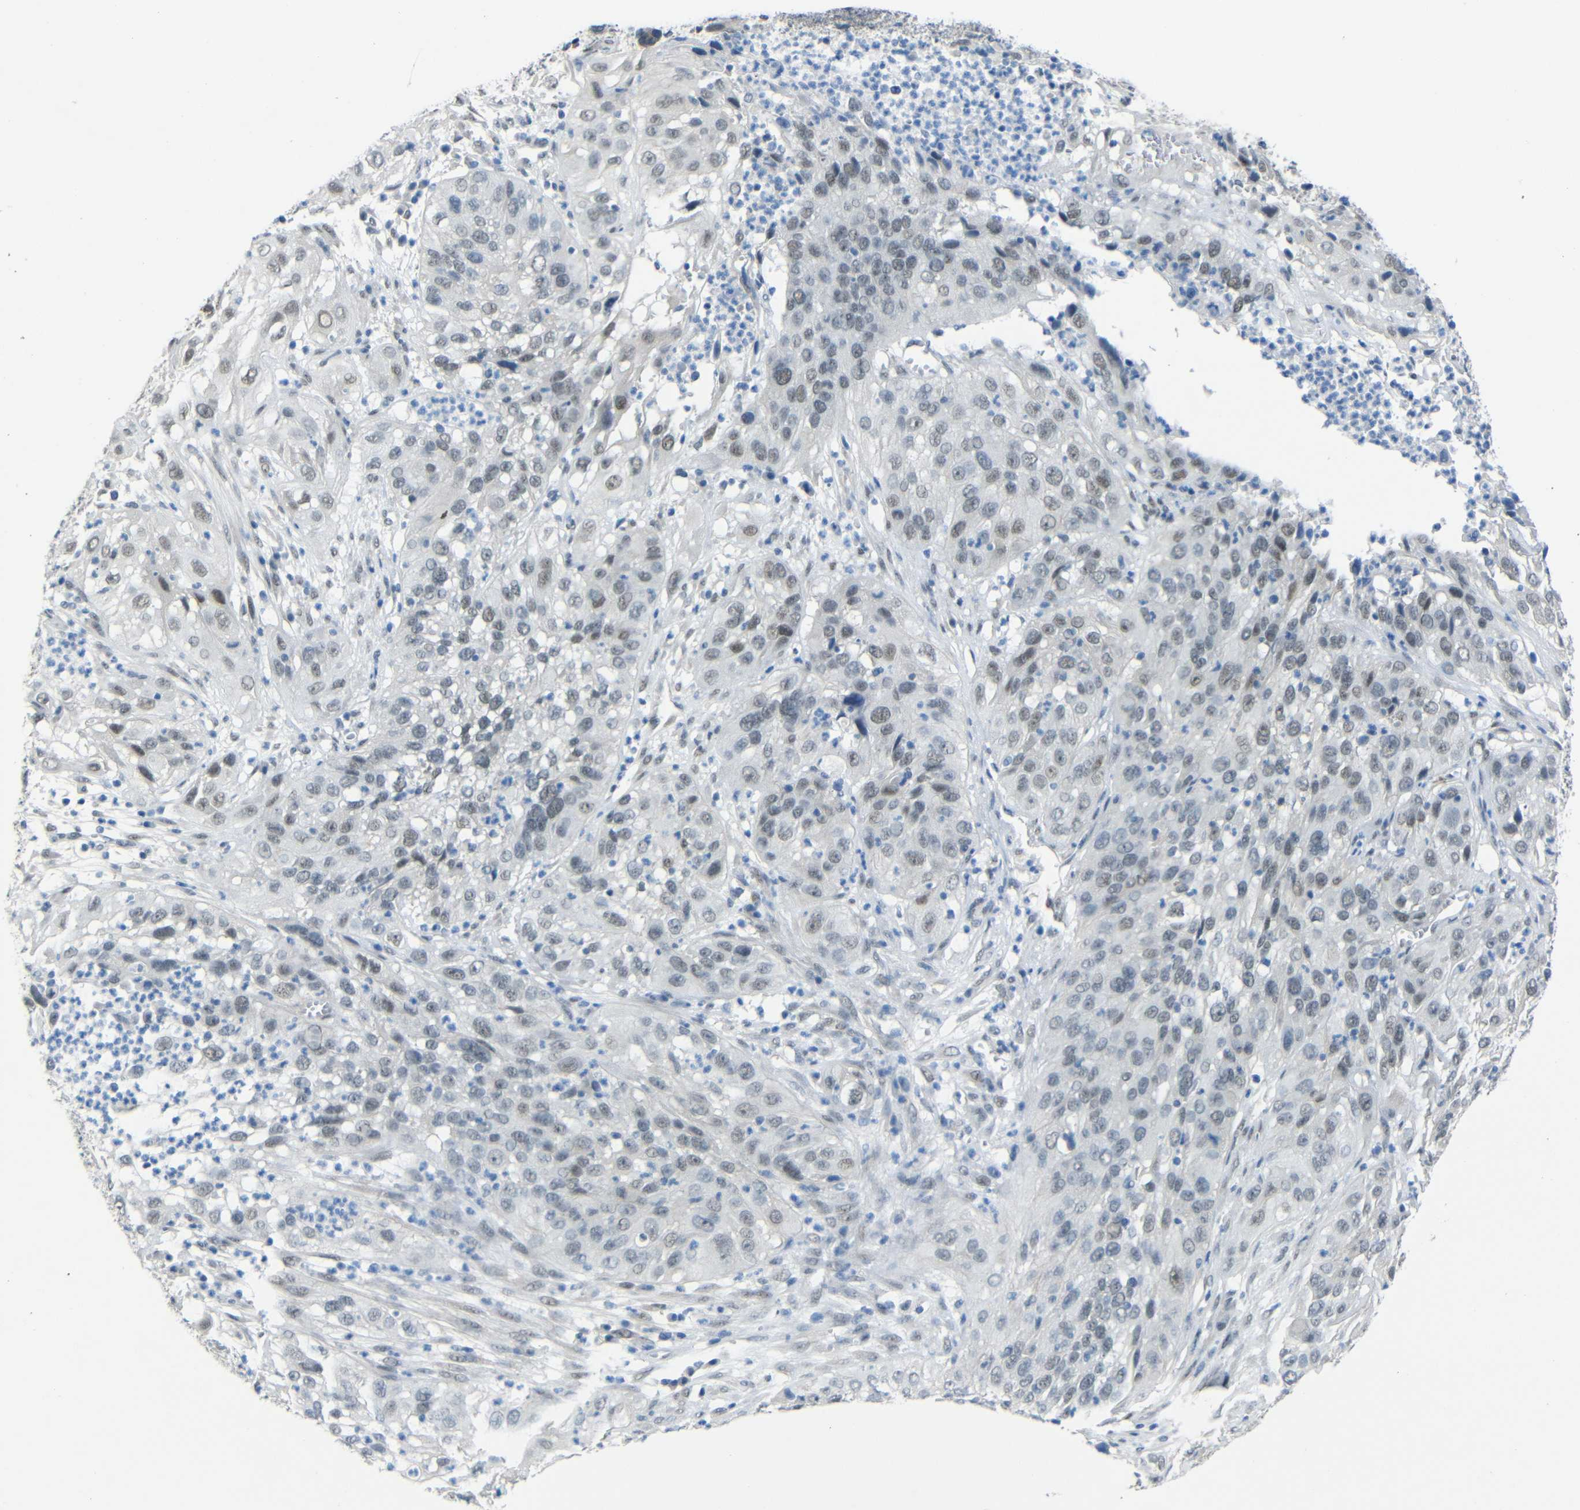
{"staining": {"intensity": "weak", "quantity": "<25%", "location": "nuclear"}, "tissue": "cervical cancer", "cell_type": "Tumor cells", "image_type": "cancer", "snomed": [{"axis": "morphology", "description": "Squamous cell carcinoma, NOS"}, {"axis": "topography", "description": "Cervix"}], "caption": "DAB immunohistochemical staining of human cervical squamous cell carcinoma demonstrates no significant expression in tumor cells.", "gene": "GPR158", "patient": {"sex": "female", "age": 32}}